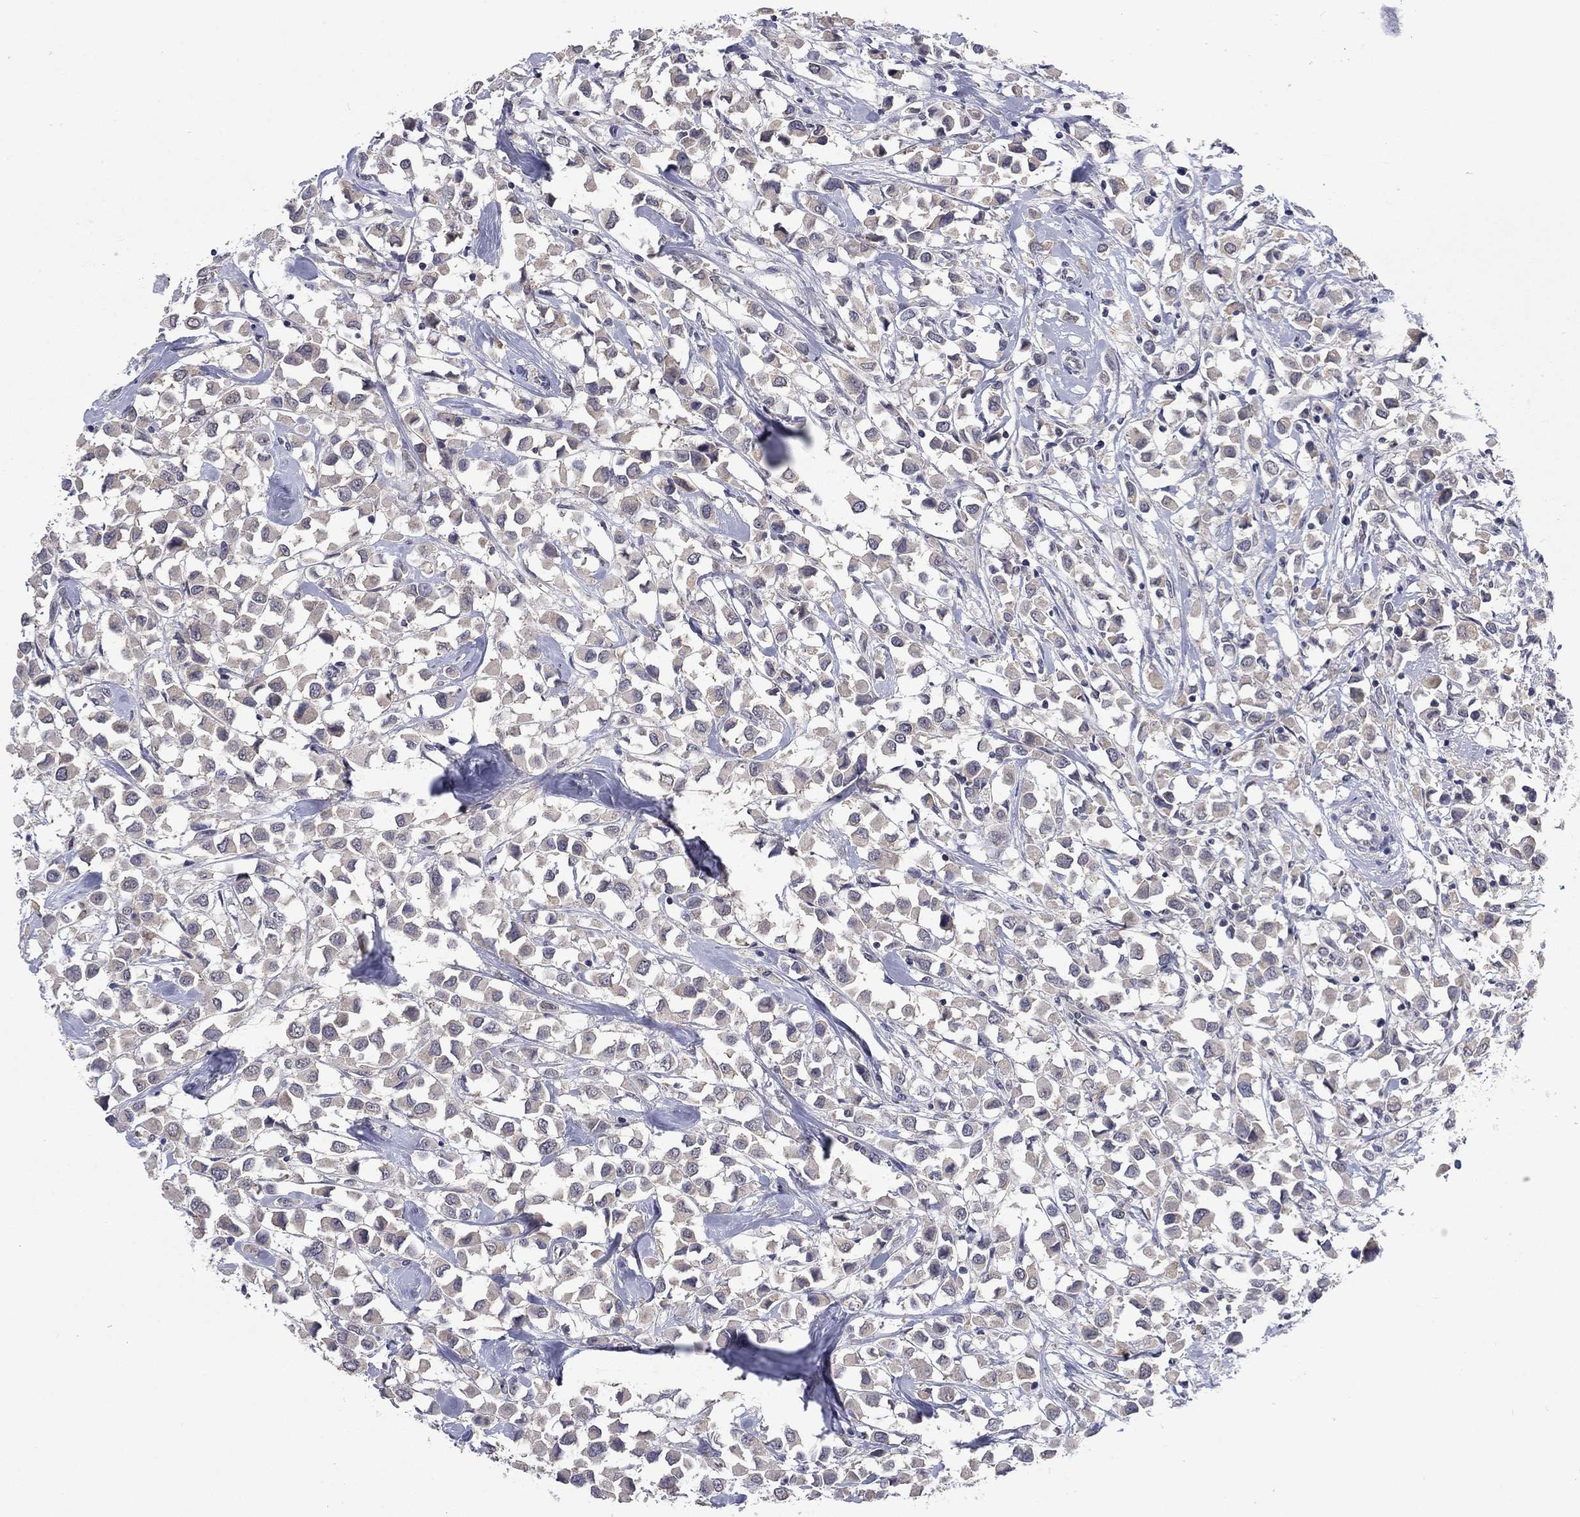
{"staining": {"intensity": "negative", "quantity": "none", "location": "none"}, "tissue": "breast cancer", "cell_type": "Tumor cells", "image_type": "cancer", "snomed": [{"axis": "morphology", "description": "Duct carcinoma"}, {"axis": "topography", "description": "Breast"}], "caption": "Immunohistochemistry image of breast infiltrating ductal carcinoma stained for a protein (brown), which displays no staining in tumor cells.", "gene": "SPATA33", "patient": {"sex": "female", "age": 61}}